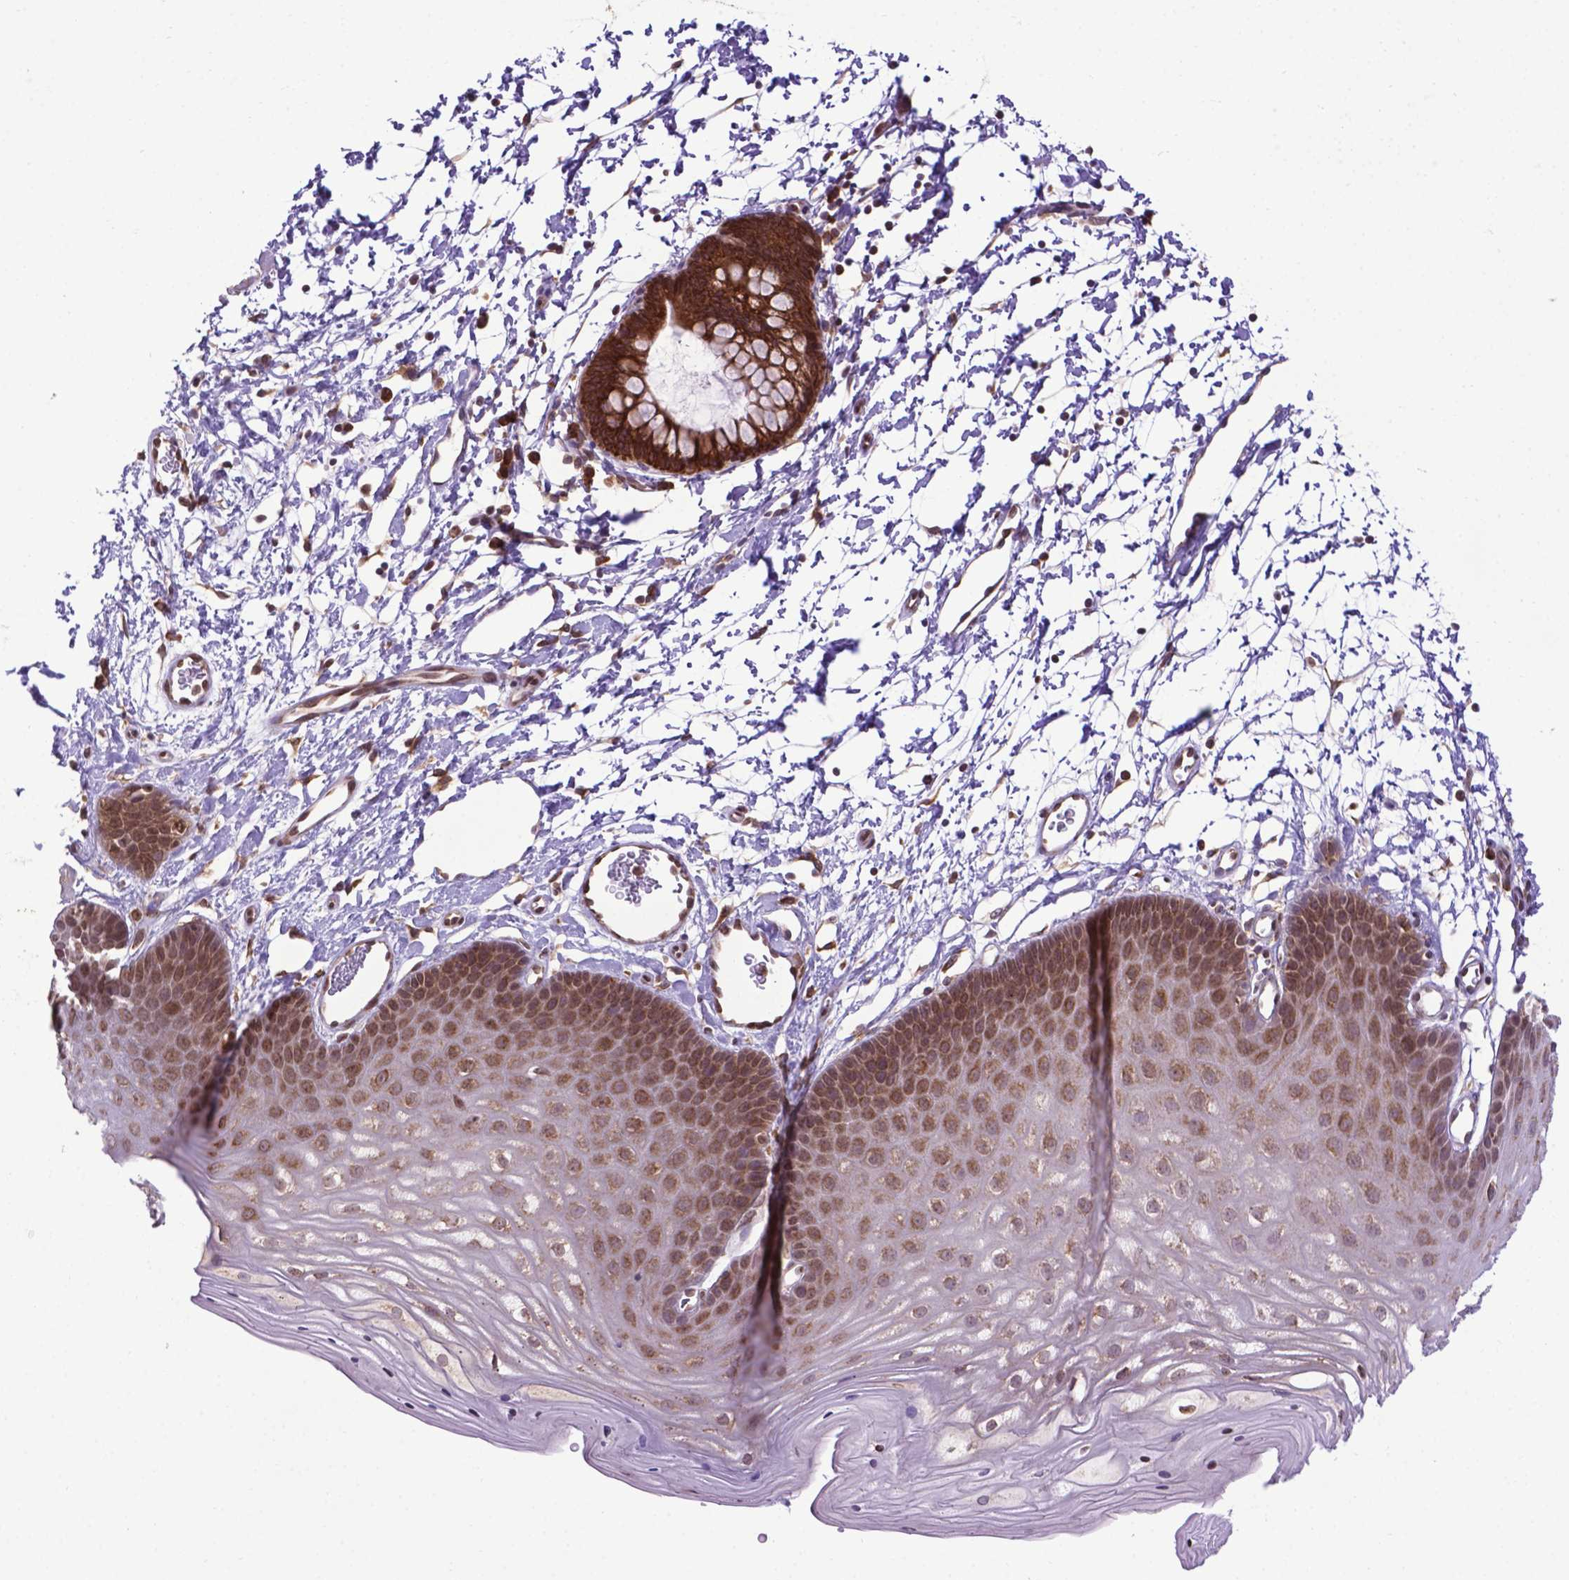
{"staining": {"intensity": "moderate", "quantity": ">75%", "location": "cytoplasmic/membranous,nuclear"}, "tissue": "skin", "cell_type": "Epidermal cells", "image_type": "normal", "snomed": [{"axis": "morphology", "description": "Normal tissue, NOS"}, {"axis": "topography", "description": "Anal"}], "caption": "Skin was stained to show a protein in brown. There is medium levels of moderate cytoplasmic/membranous,nuclear positivity in approximately >75% of epidermal cells. (DAB IHC, brown staining for protein, blue staining for nuclei).", "gene": "ENSG00000269590", "patient": {"sex": "male", "age": 53}}